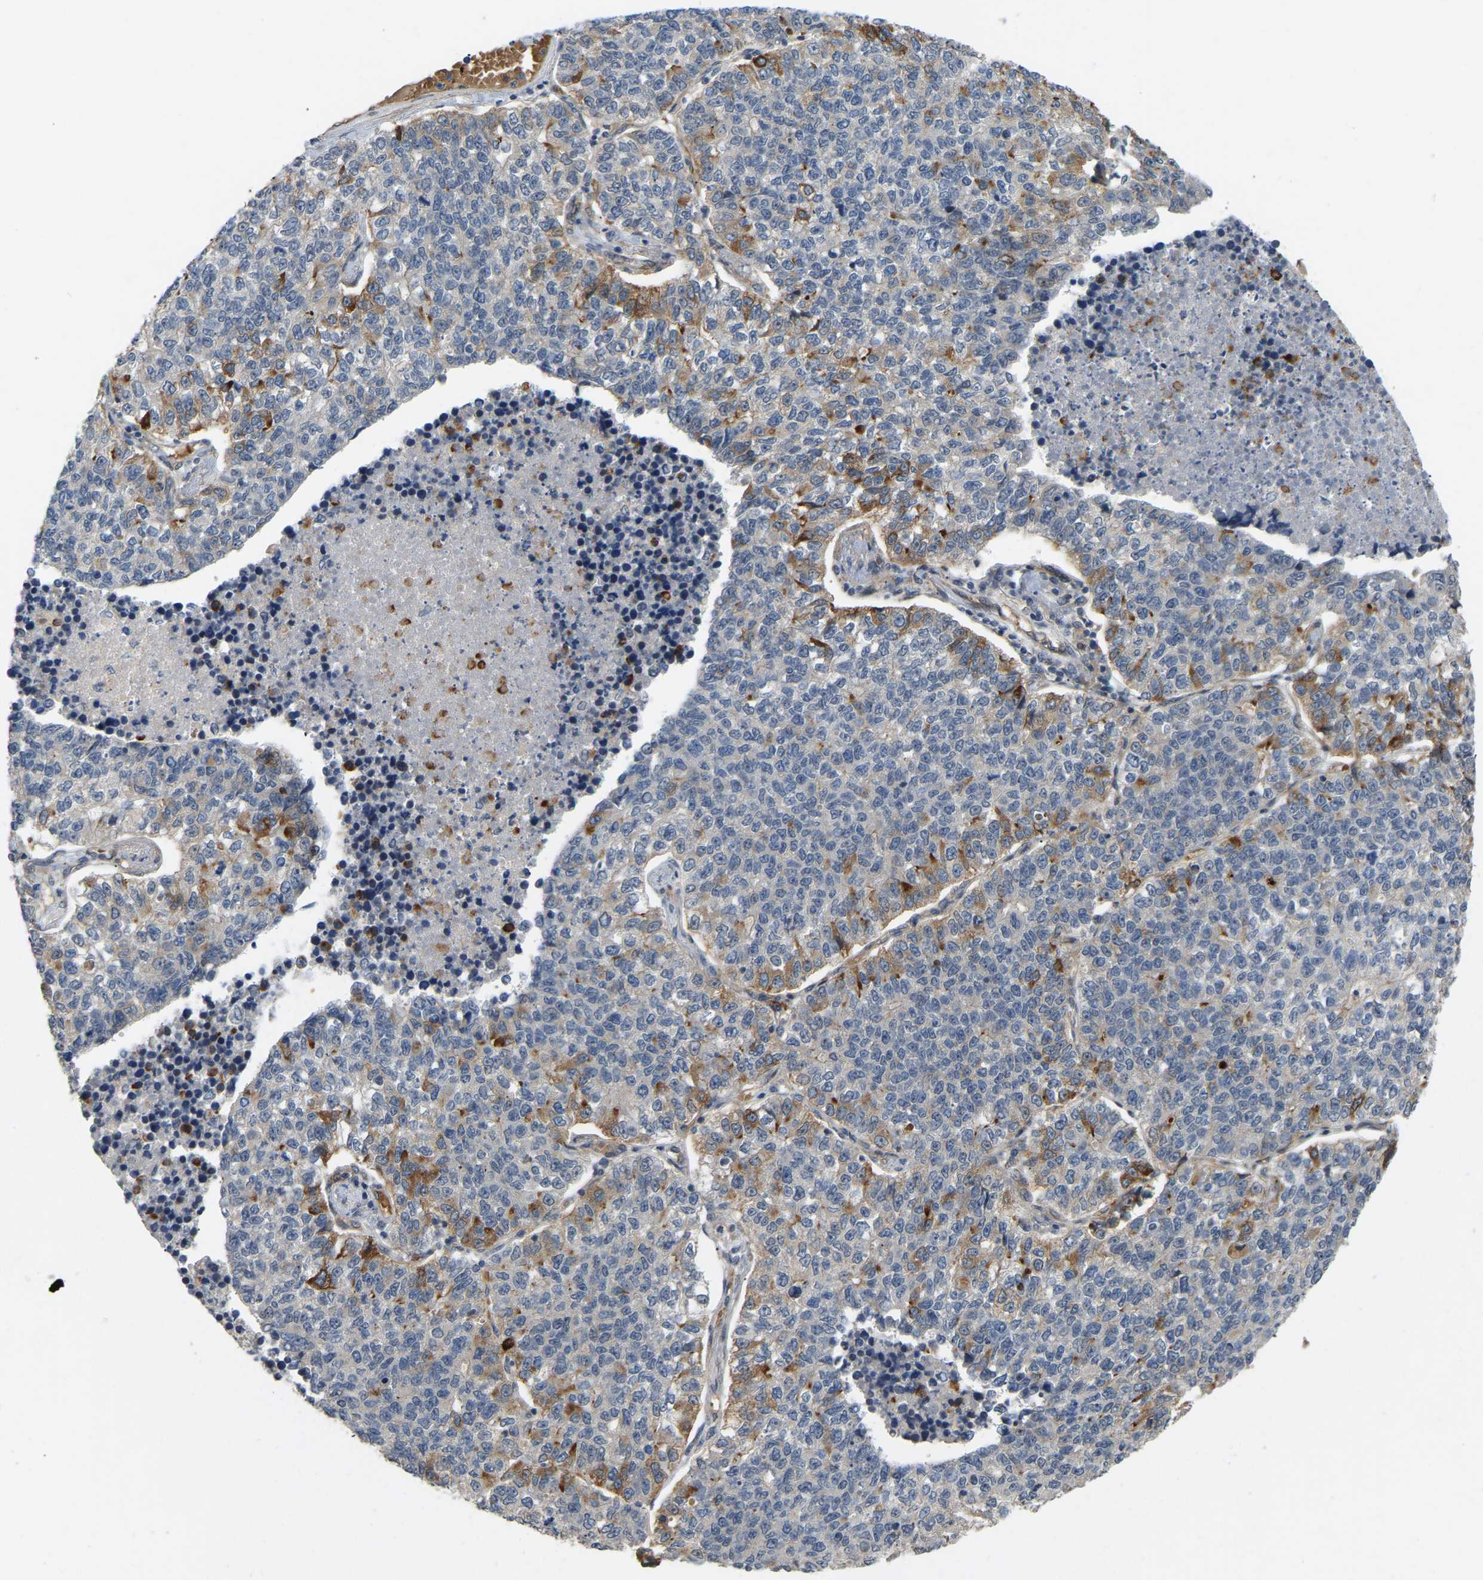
{"staining": {"intensity": "moderate", "quantity": "<25%", "location": "cytoplasmic/membranous"}, "tissue": "lung cancer", "cell_type": "Tumor cells", "image_type": "cancer", "snomed": [{"axis": "morphology", "description": "Adenocarcinoma, NOS"}, {"axis": "topography", "description": "Lung"}], "caption": "Human lung adenocarcinoma stained with a protein marker demonstrates moderate staining in tumor cells.", "gene": "LIMK2", "patient": {"sex": "male", "age": 49}}